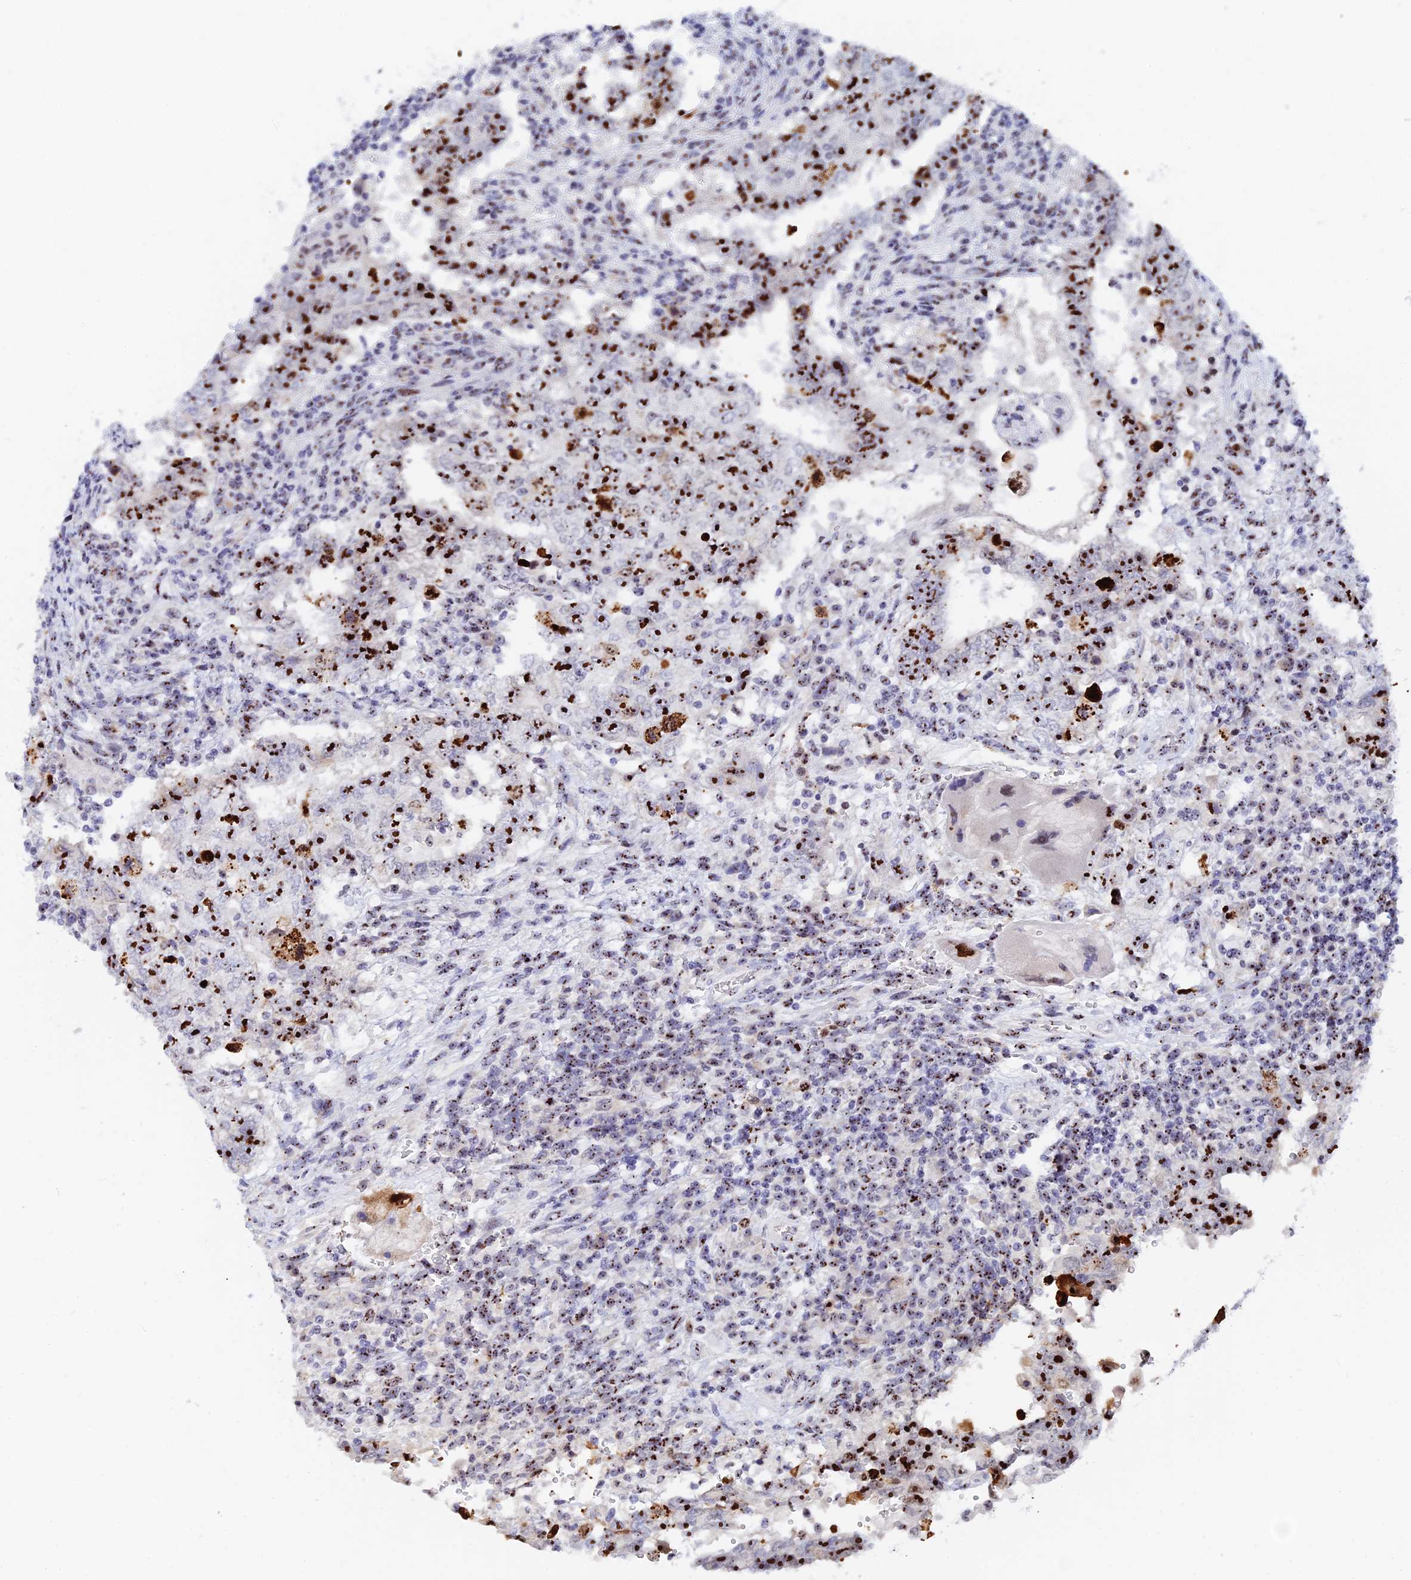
{"staining": {"intensity": "strong", "quantity": ">75%", "location": "nuclear"}, "tissue": "testis cancer", "cell_type": "Tumor cells", "image_type": "cancer", "snomed": [{"axis": "morphology", "description": "Carcinoma, Embryonal, NOS"}, {"axis": "topography", "description": "Testis"}], "caption": "Approximately >75% of tumor cells in human embryonal carcinoma (testis) reveal strong nuclear protein staining as visualized by brown immunohistochemical staining.", "gene": "RSL1D1", "patient": {"sex": "male", "age": 26}}